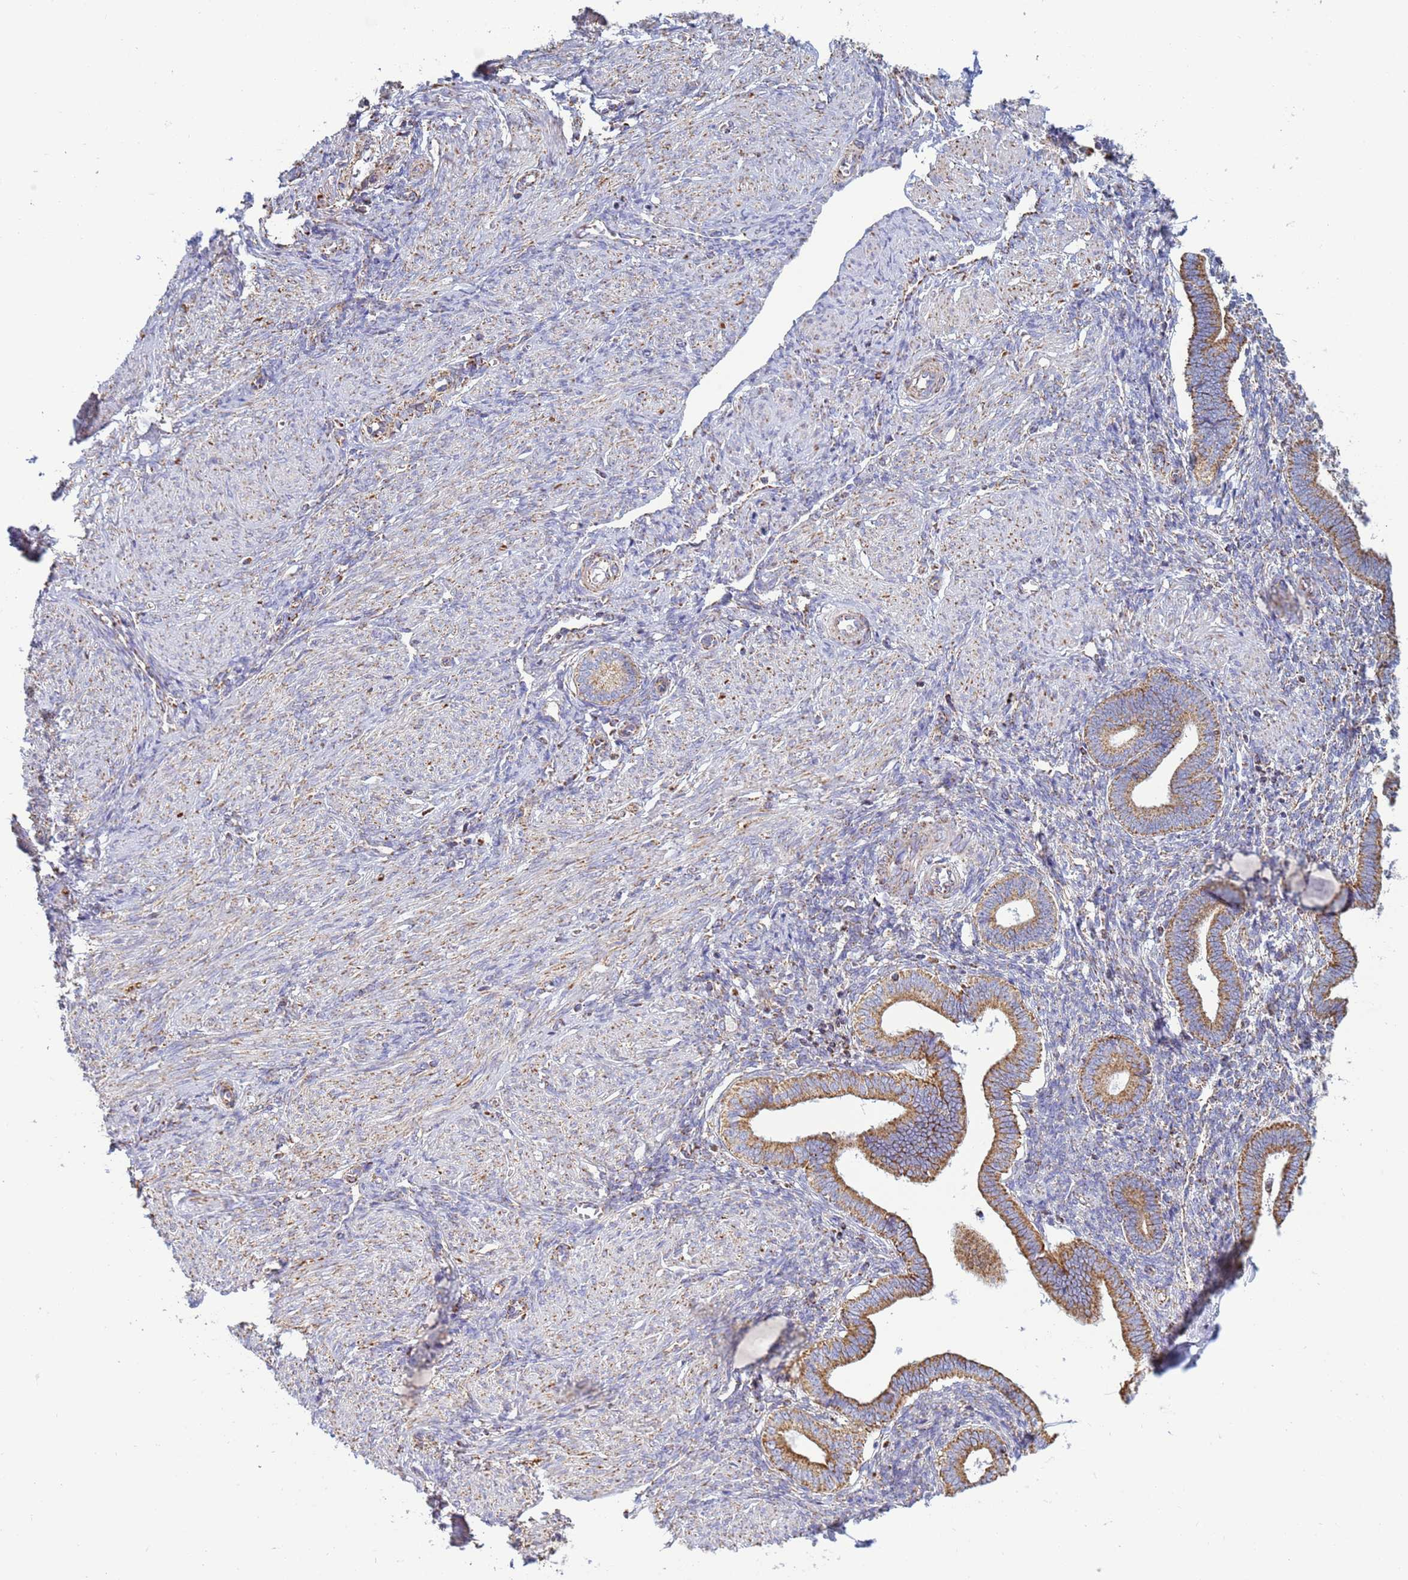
{"staining": {"intensity": "weak", "quantity": "<25%", "location": "cytoplasmic/membranous"}, "tissue": "endometrium", "cell_type": "Cells in endometrial stroma", "image_type": "normal", "snomed": [{"axis": "morphology", "description": "Normal tissue, NOS"}, {"axis": "topography", "description": "Endometrium"}], "caption": "Immunohistochemistry histopathology image of benign endometrium stained for a protein (brown), which demonstrates no staining in cells in endometrial stroma.", "gene": "COQ4", "patient": {"sex": "female", "age": 44}}